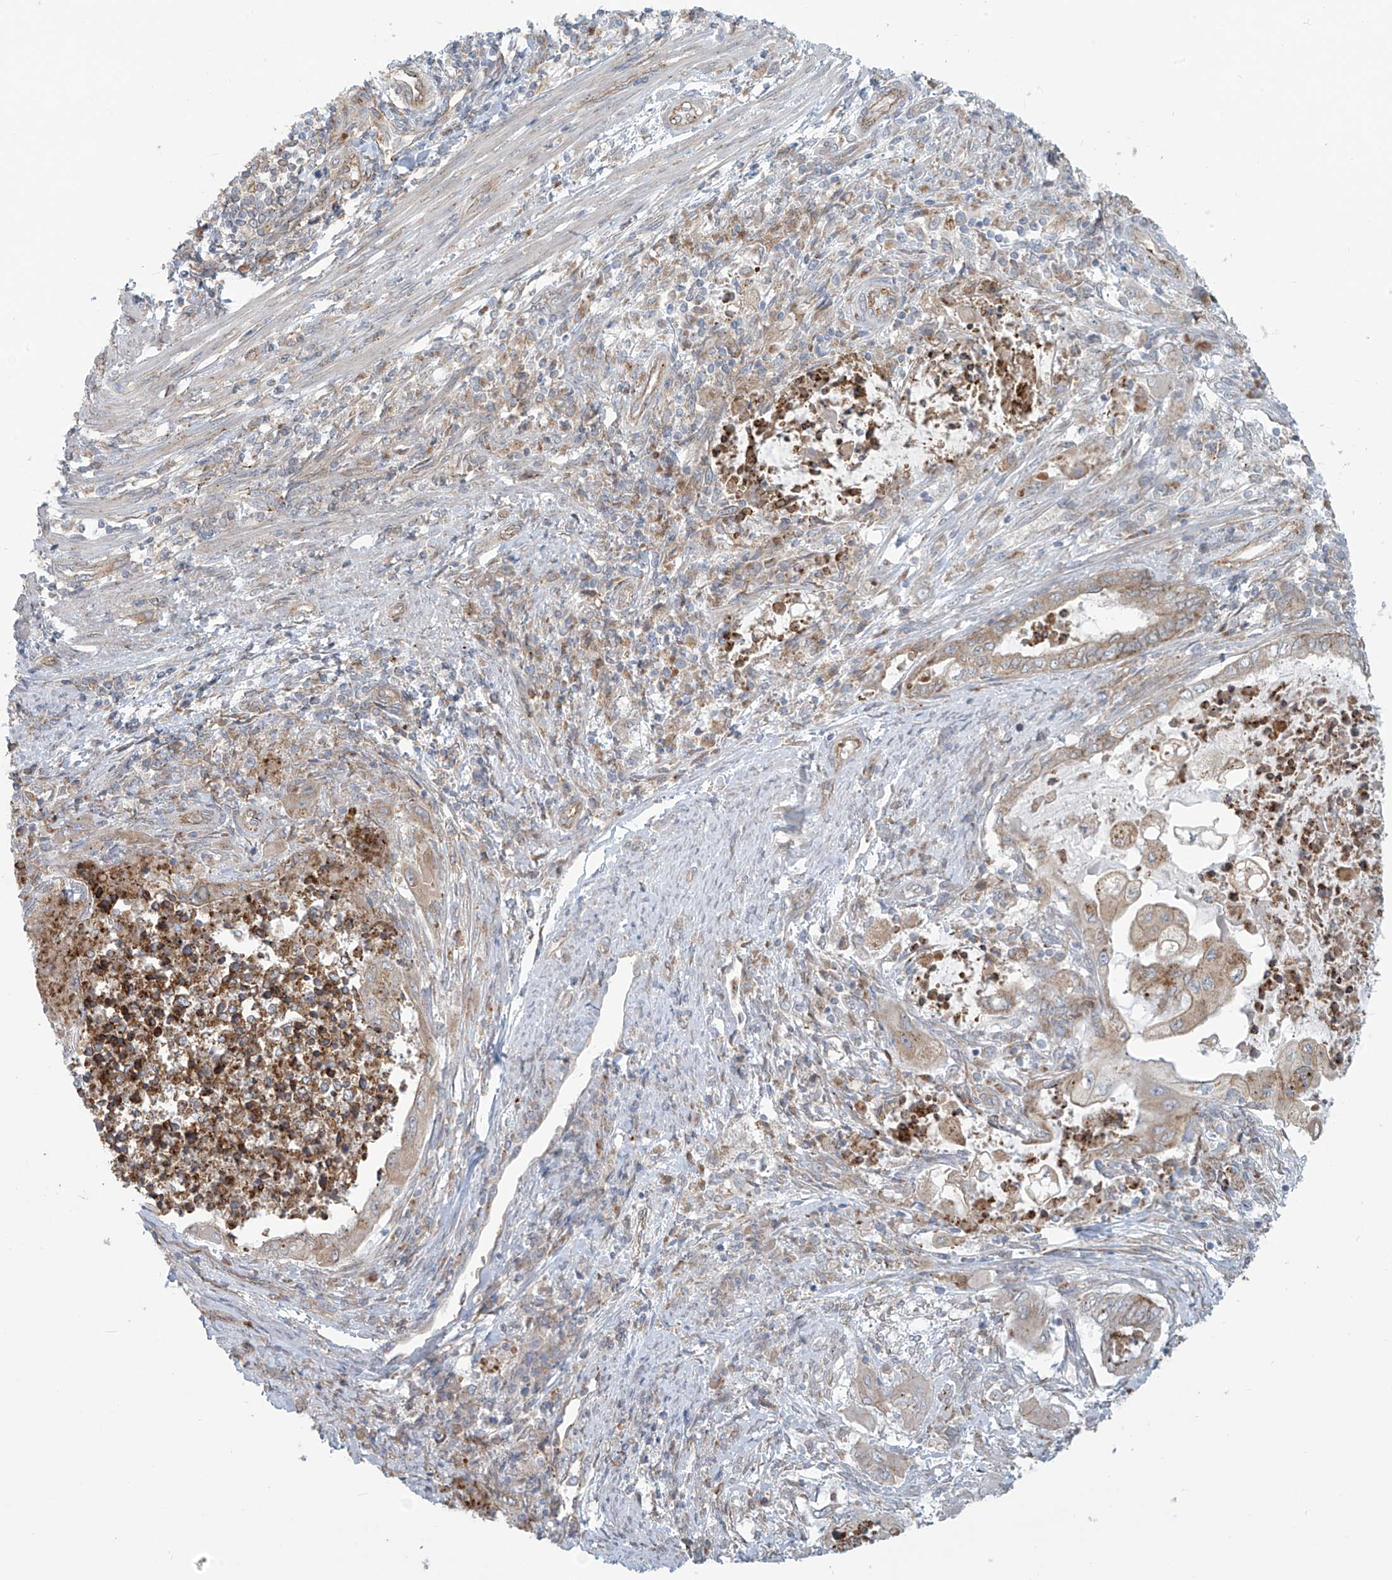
{"staining": {"intensity": "moderate", "quantity": "25%-75%", "location": "cytoplasmic/membranous"}, "tissue": "endometrial cancer", "cell_type": "Tumor cells", "image_type": "cancer", "snomed": [{"axis": "morphology", "description": "Adenocarcinoma, NOS"}, {"axis": "topography", "description": "Uterus"}, {"axis": "topography", "description": "Endometrium"}], "caption": "IHC micrograph of human endometrial cancer (adenocarcinoma) stained for a protein (brown), which shows medium levels of moderate cytoplasmic/membranous expression in about 25%-75% of tumor cells.", "gene": "LZTS3", "patient": {"sex": "female", "age": 70}}